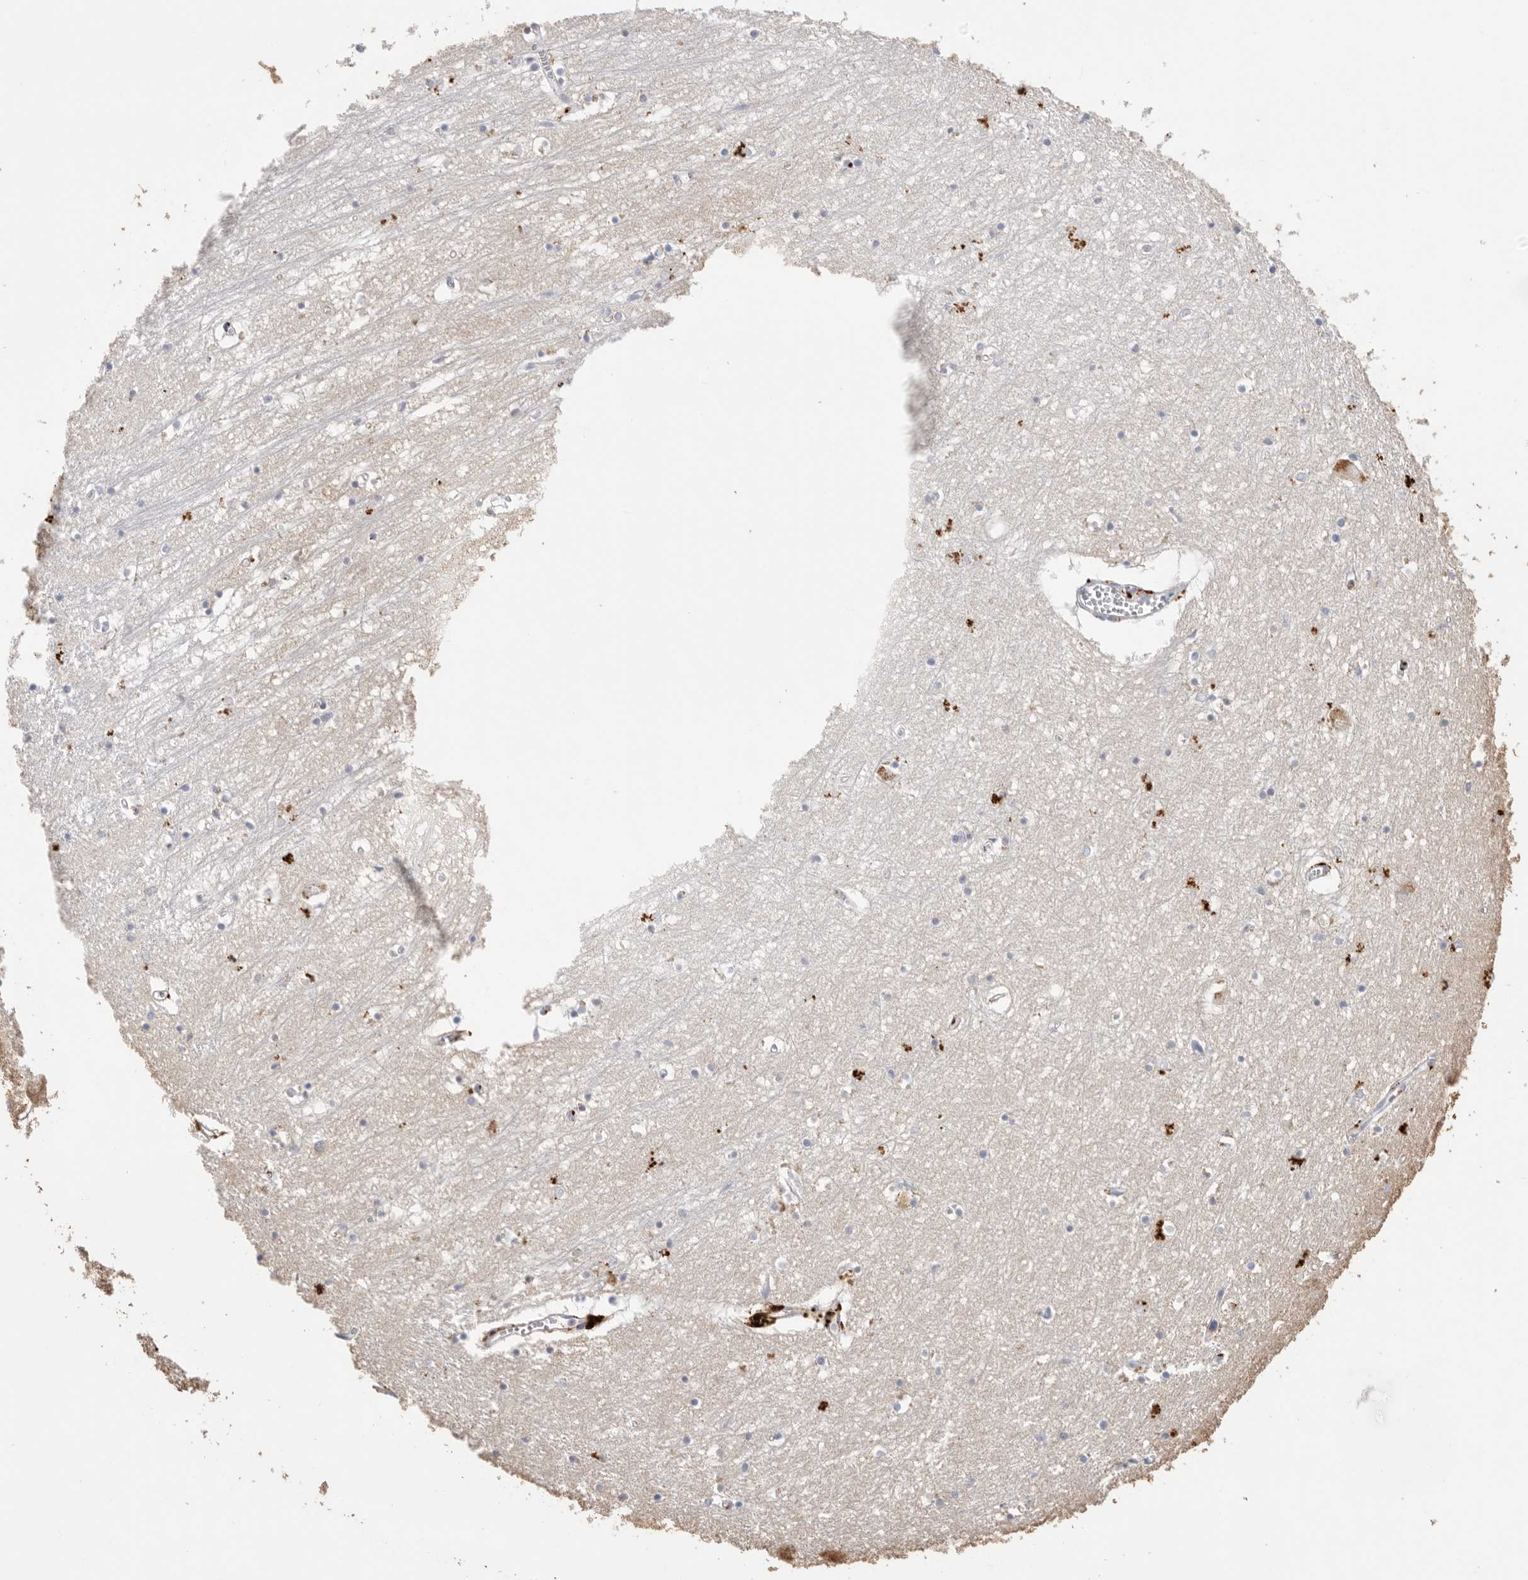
{"staining": {"intensity": "moderate", "quantity": "<25%", "location": "cytoplasmic/membranous"}, "tissue": "hippocampus", "cell_type": "Glial cells", "image_type": "normal", "snomed": [{"axis": "morphology", "description": "Normal tissue, NOS"}, {"axis": "topography", "description": "Hippocampus"}], "caption": "Glial cells show low levels of moderate cytoplasmic/membranous staining in approximately <25% of cells in unremarkable human hippocampus.", "gene": "GGH", "patient": {"sex": "male", "age": 70}}